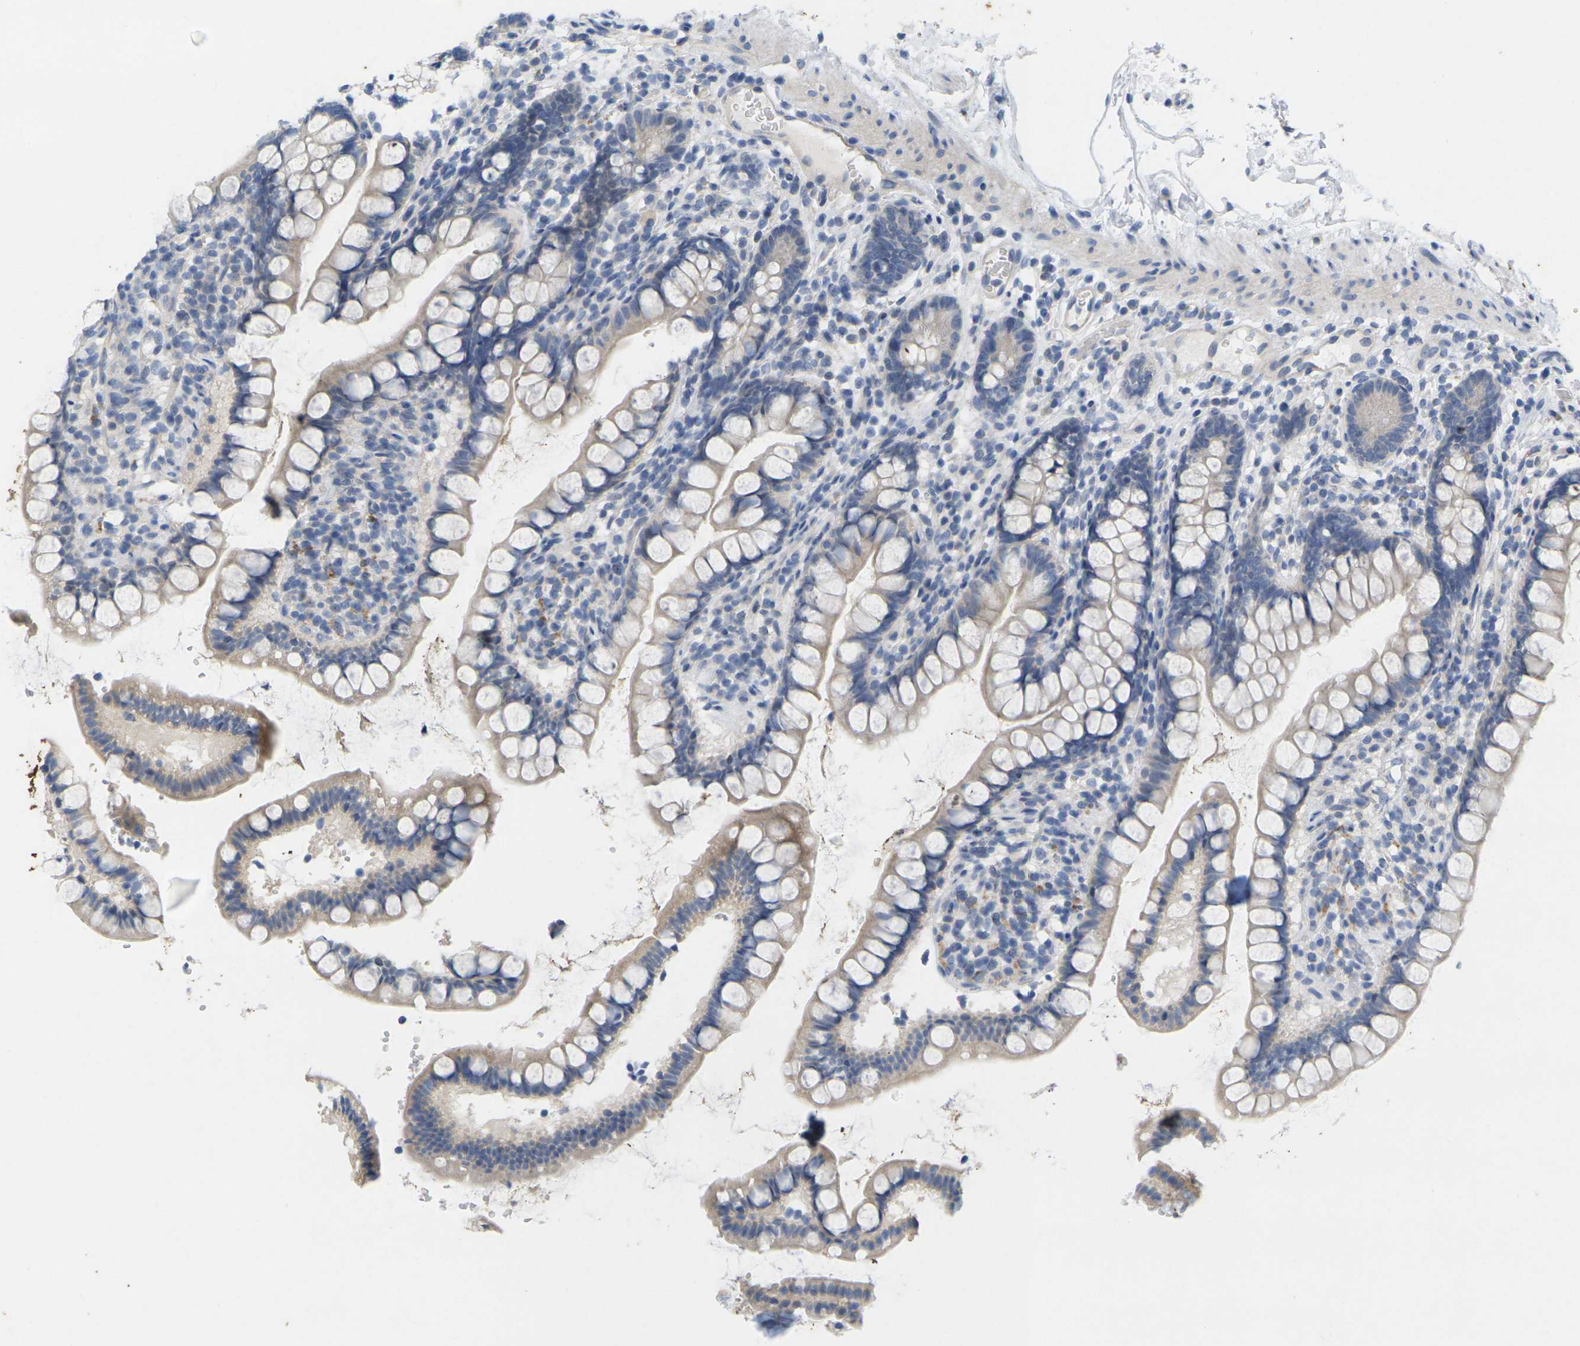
{"staining": {"intensity": "weak", "quantity": "<25%", "location": "cytoplasmic/membranous"}, "tissue": "small intestine", "cell_type": "Glandular cells", "image_type": "normal", "snomed": [{"axis": "morphology", "description": "Normal tissue, NOS"}, {"axis": "topography", "description": "Small intestine"}], "caption": "Glandular cells show no significant staining in normal small intestine. (DAB IHC visualized using brightfield microscopy, high magnification).", "gene": "TNNI3", "patient": {"sex": "female", "age": 84}}